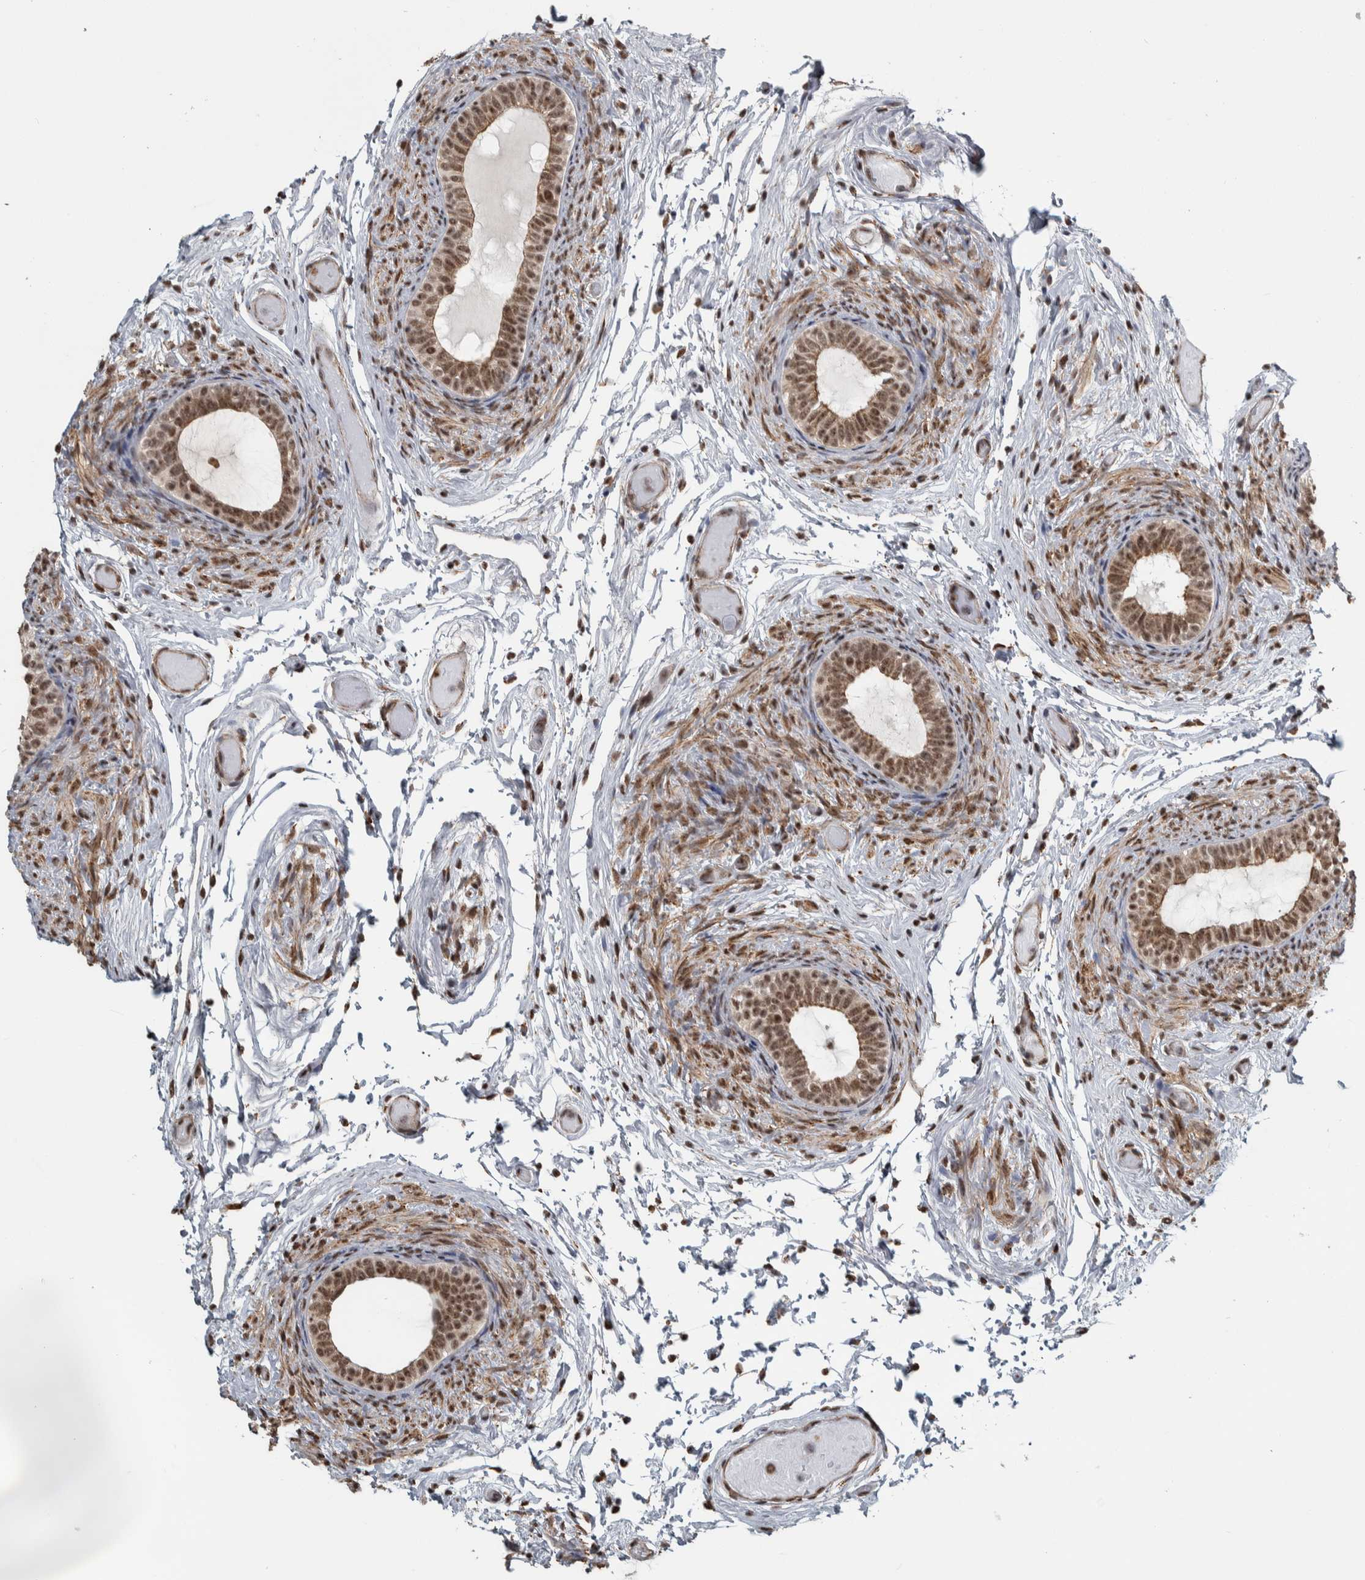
{"staining": {"intensity": "moderate", "quantity": ">75%", "location": "cytoplasmic/membranous,nuclear"}, "tissue": "epididymis", "cell_type": "Glandular cells", "image_type": "normal", "snomed": [{"axis": "morphology", "description": "Normal tissue, NOS"}, {"axis": "topography", "description": "Epididymis"}], "caption": "Epididymis was stained to show a protein in brown. There is medium levels of moderate cytoplasmic/membranous,nuclear expression in approximately >75% of glandular cells. Immunohistochemistry (ihc) stains the protein in brown and the nuclei are stained blue.", "gene": "DDX42", "patient": {"sex": "male", "age": 5}}